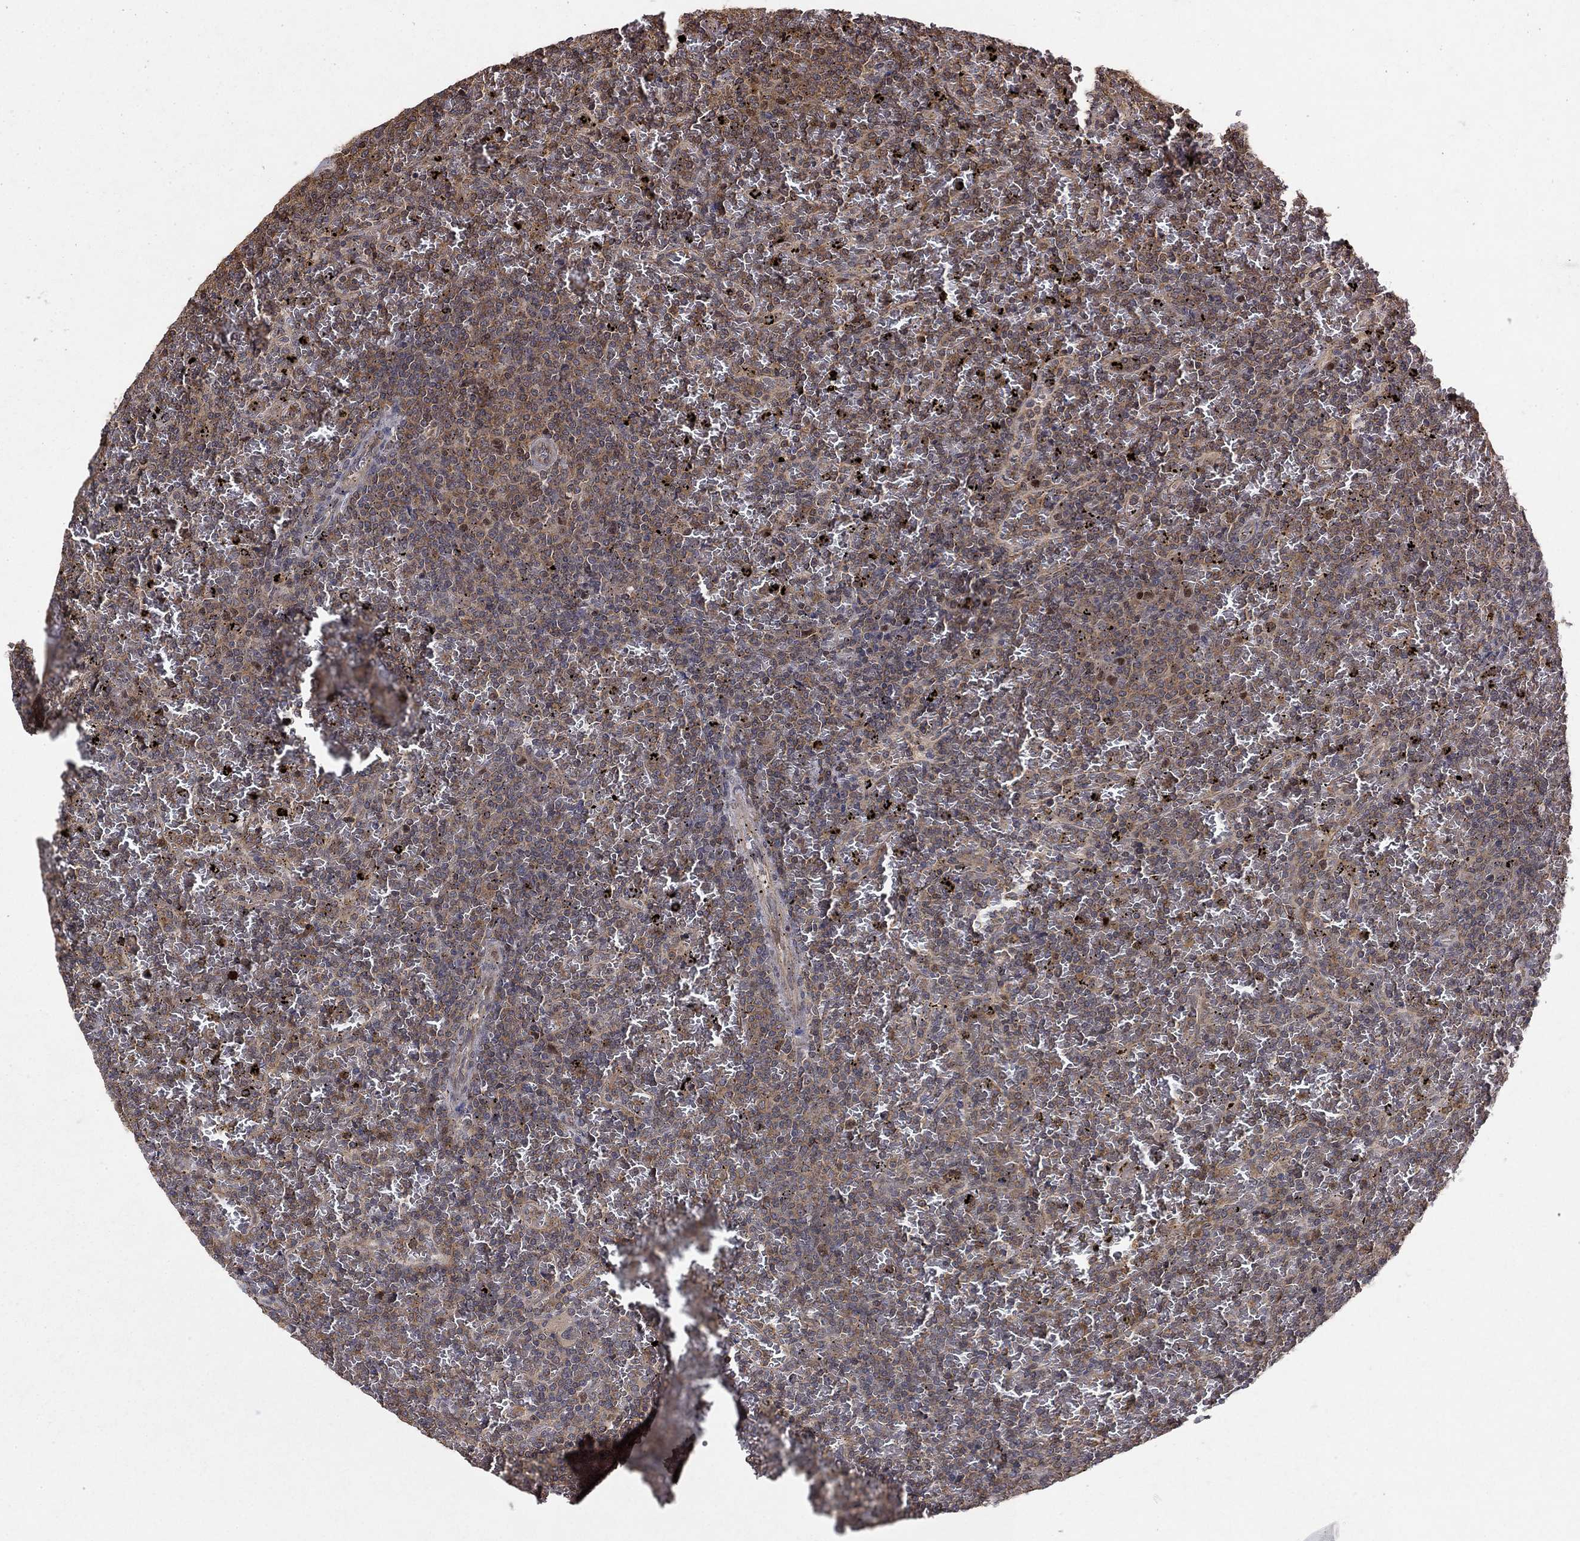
{"staining": {"intensity": "moderate", "quantity": "25%-75%", "location": "cytoplasmic/membranous"}, "tissue": "lymphoma", "cell_type": "Tumor cells", "image_type": "cancer", "snomed": [{"axis": "morphology", "description": "Malignant lymphoma, non-Hodgkin's type, Low grade"}, {"axis": "topography", "description": "Spleen"}], "caption": "IHC (DAB) staining of malignant lymphoma, non-Hodgkin's type (low-grade) displays moderate cytoplasmic/membranous protein positivity in approximately 25%-75% of tumor cells. The staining is performed using DAB brown chromogen to label protein expression. The nuclei are counter-stained blue using hematoxylin.", "gene": "CCDC66", "patient": {"sex": "female", "age": 77}}